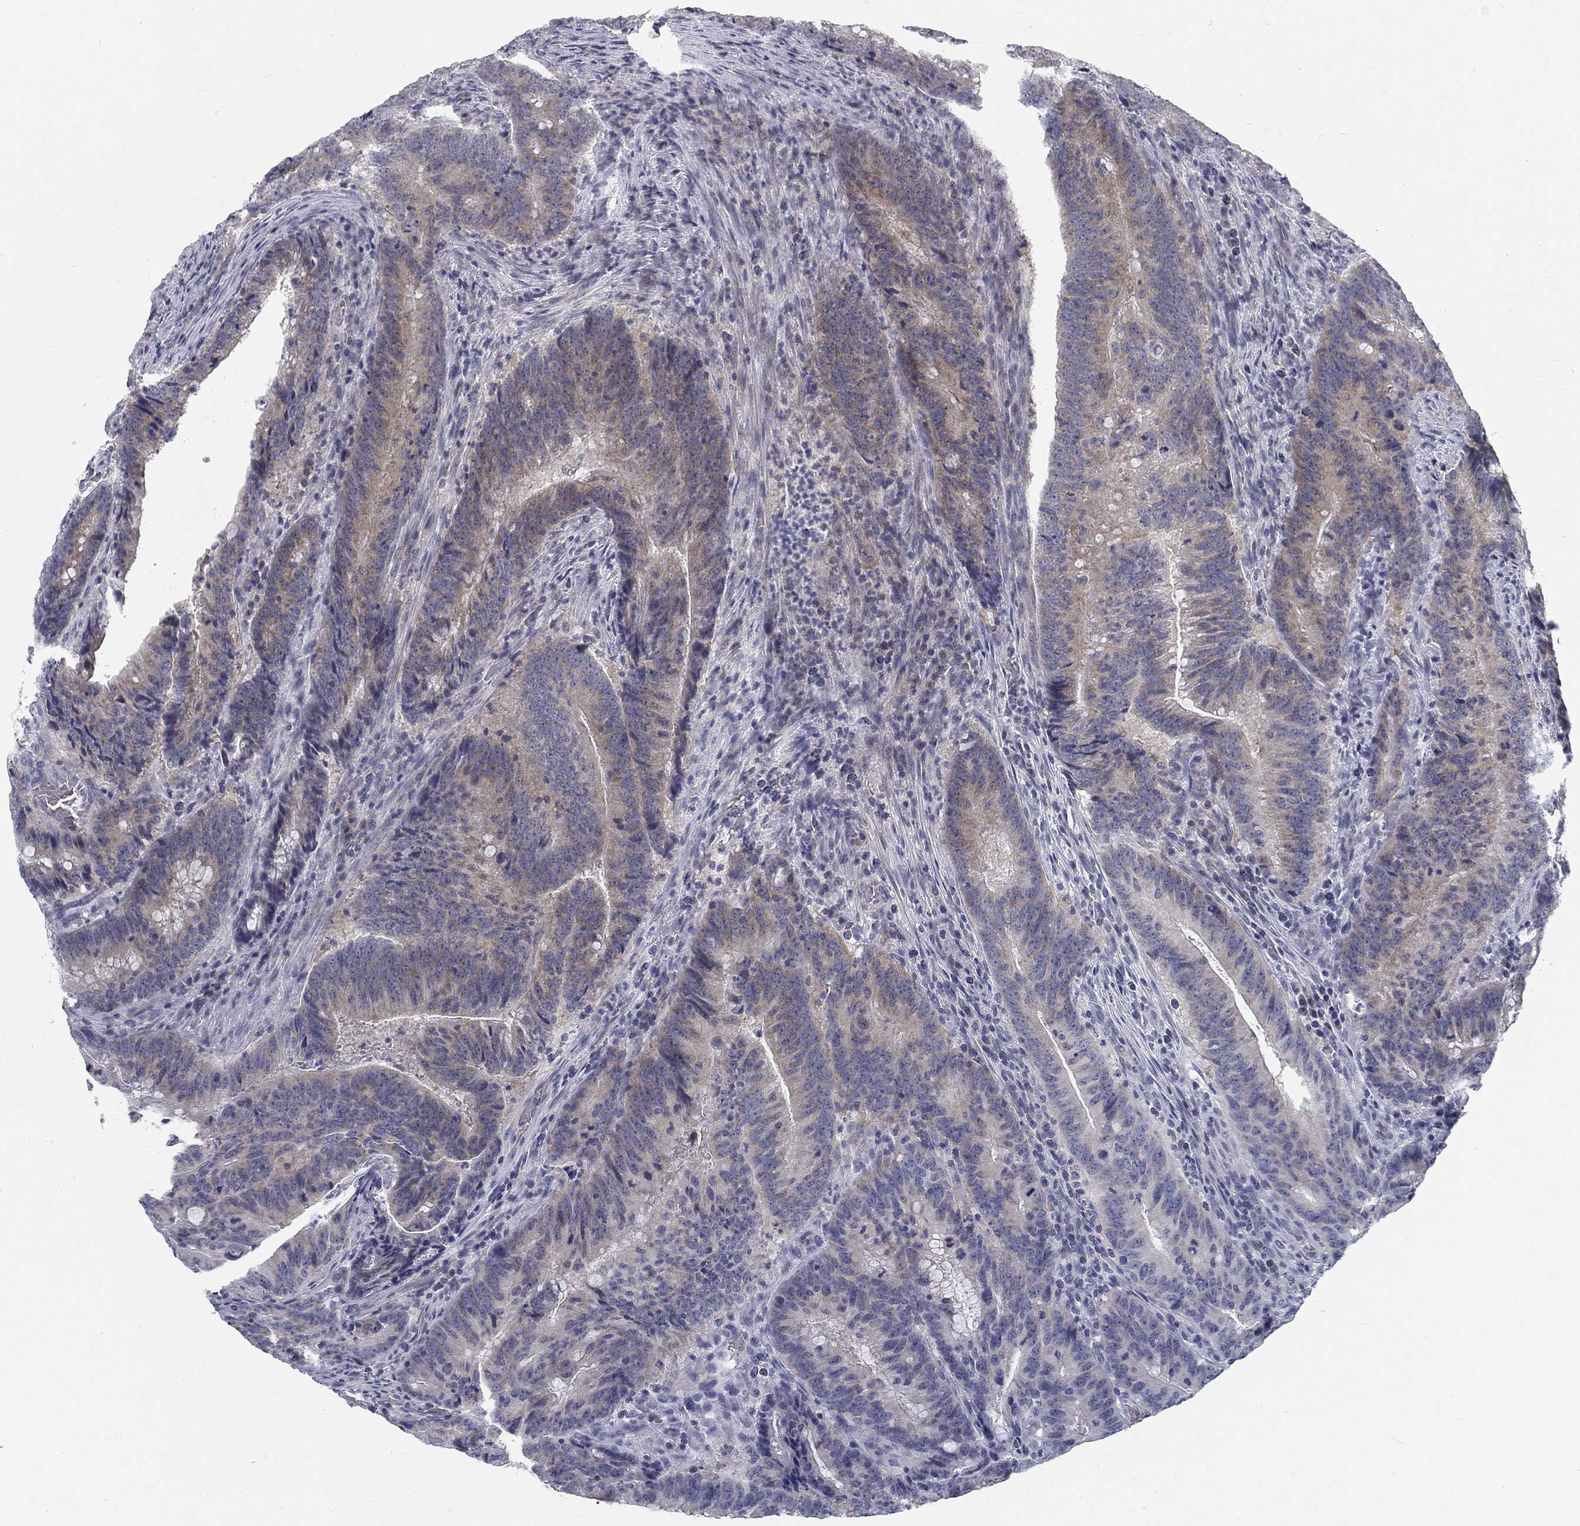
{"staining": {"intensity": "weak", "quantity": "25%-75%", "location": "cytoplasmic/membranous"}, "tissue": "colorectal cancer", "cell_type": "Tumor cells", "image_type": "cancer", "snomed": [{"axis": "morphology", "description": "Adenocarcinoma, NOS"}, {"axis": "topography", "description": "Colon"}], "caption": "Human colorectal cancer stained for a protein (brown) shows weak cytoplasmic/membranous positive positivity in approximately 25%-75% of tumor cells.", "gene": "ATP1A3", "patient": {"sex": "female", "age": 87}}